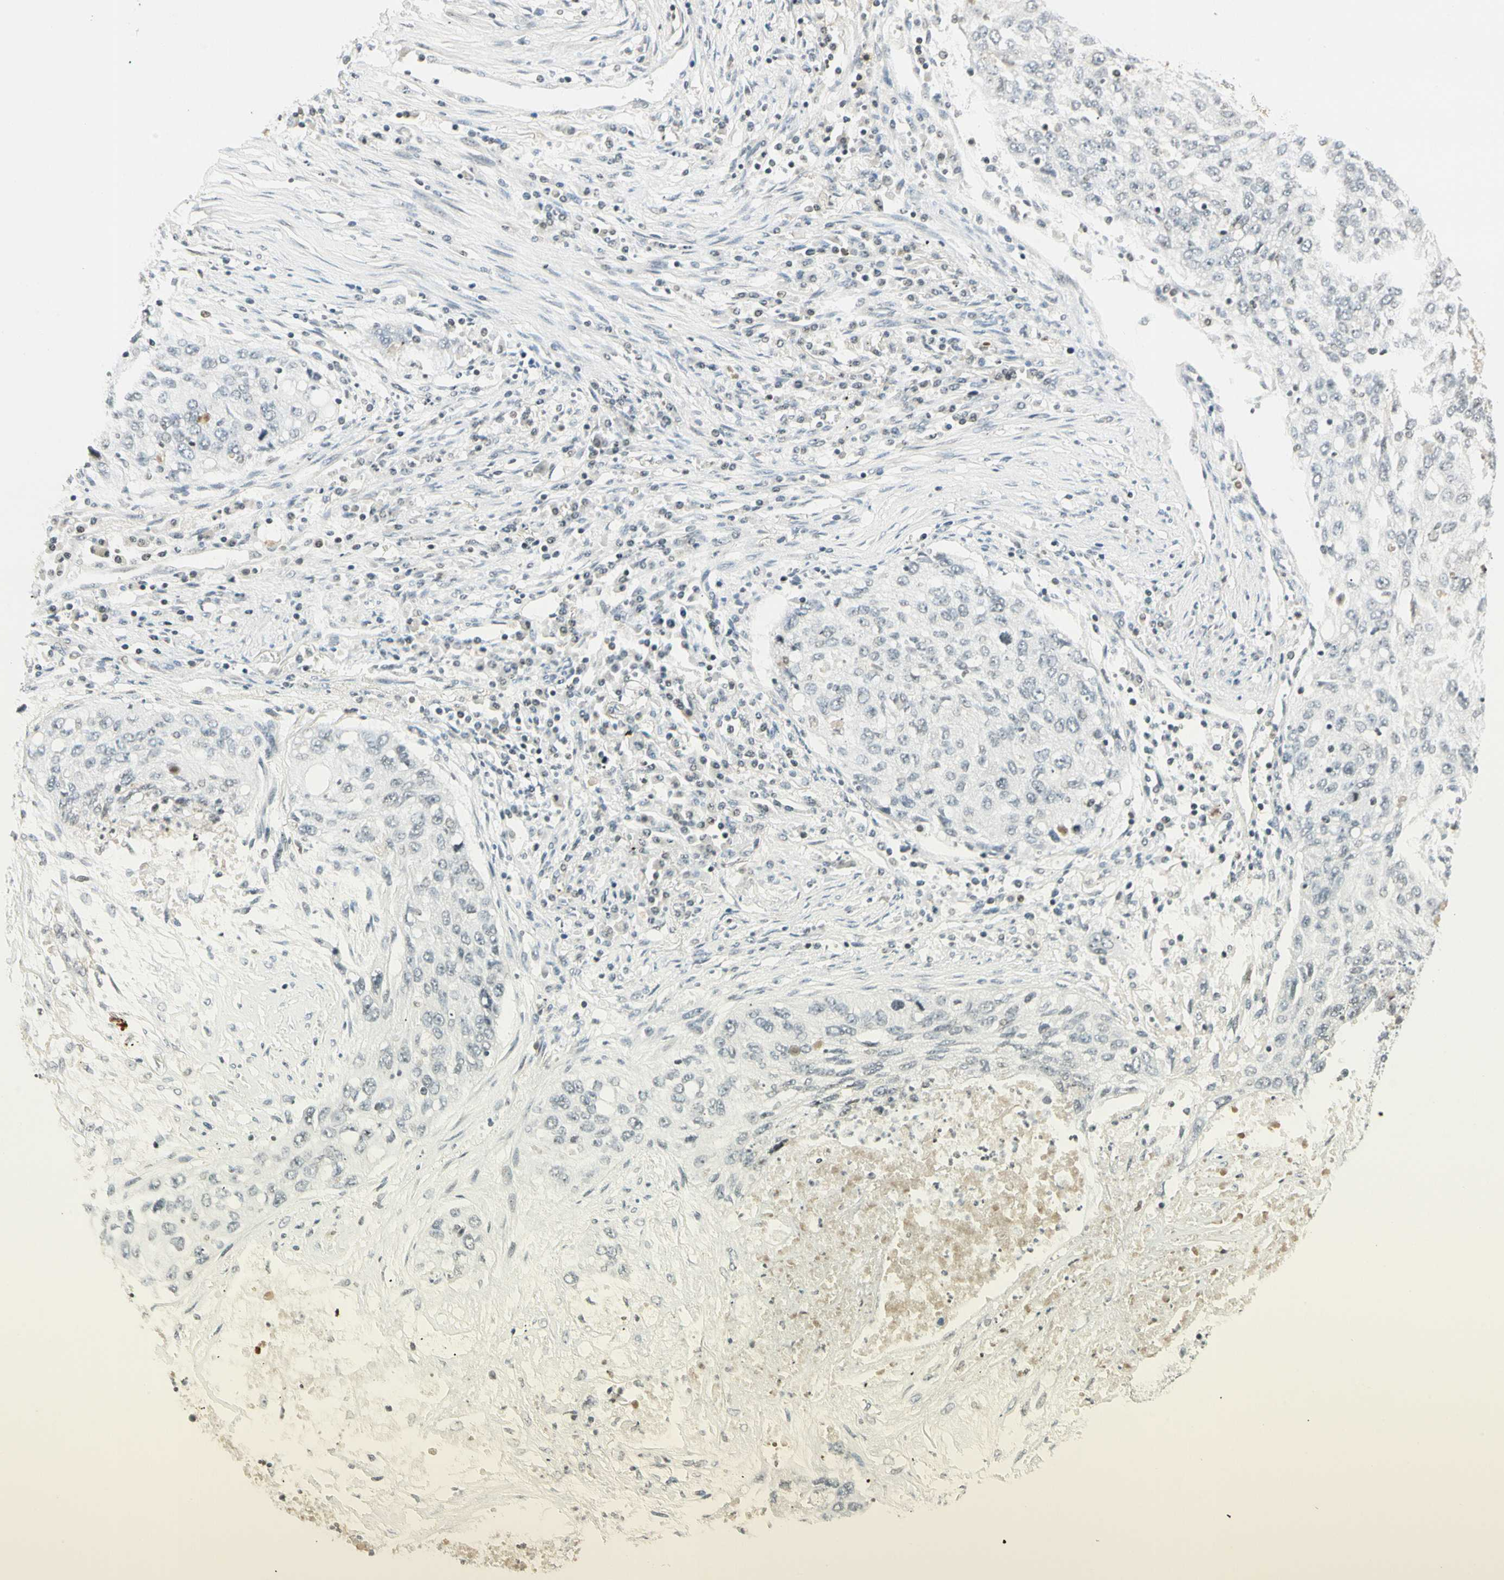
{"staining": {"intensity": "weak", "quantity": "<25%", "location": "nuclear"}, "tissue": "lung cancer", "cell_type": "Tumor cells", "image_type": "cancer", "snomed": [{"axis": "morphology", "description": "Squamous cell carcinoma, NOS"}, {"axis": "topography", "description": "Lung"}], "caption": "Immunohistochemistry of human squamous cell carcinoma (lung) reveals no expression in tumor cells.", "gene": "SMAD3", "patient": {"sex": "female", "age": 63}}